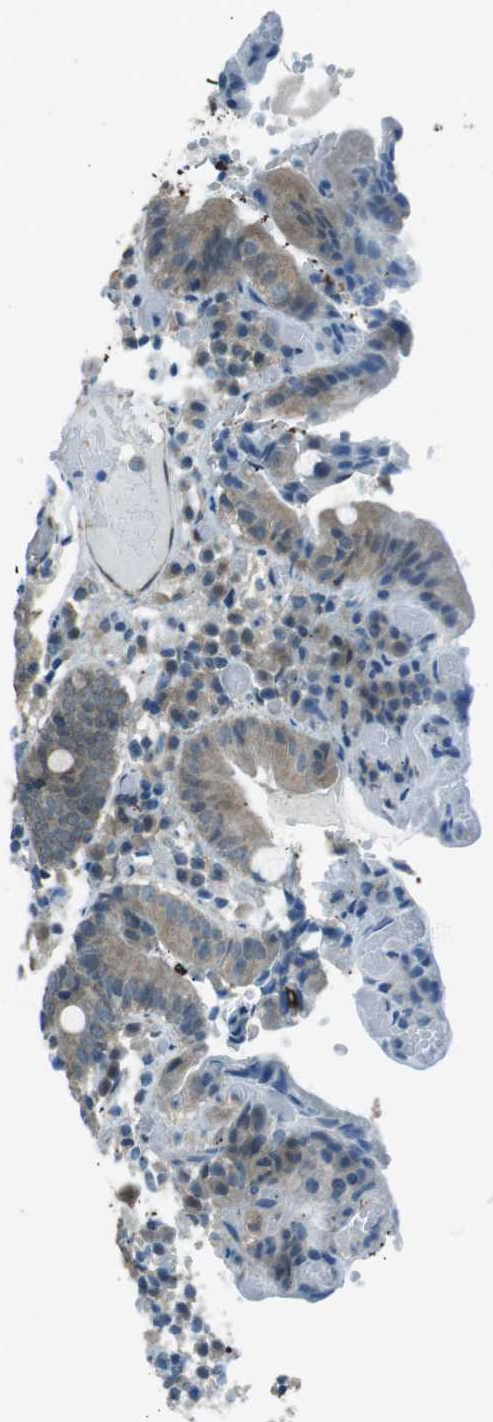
{"staining": {"intensity": "weak", "quantity": ">75%", "location": "cytoplasmic/membranous"}, "tissue": "small intestine", "cell_type": "Glandular cells", "image_type": "normal", "snomed": [{"axis": "morphology", "description": "Normal tissue, NOS"}, {"axis": "topography", "description": "Small intestine"}], "caption": "About >75% of glandular cells in normal small intestine demonstrate weak cytoplasmic/membranous protein positivity as visualized by brown immunohistochemical staining.", "gene": "MFAP3", "patient": {"sex": "male", "age": 71}}